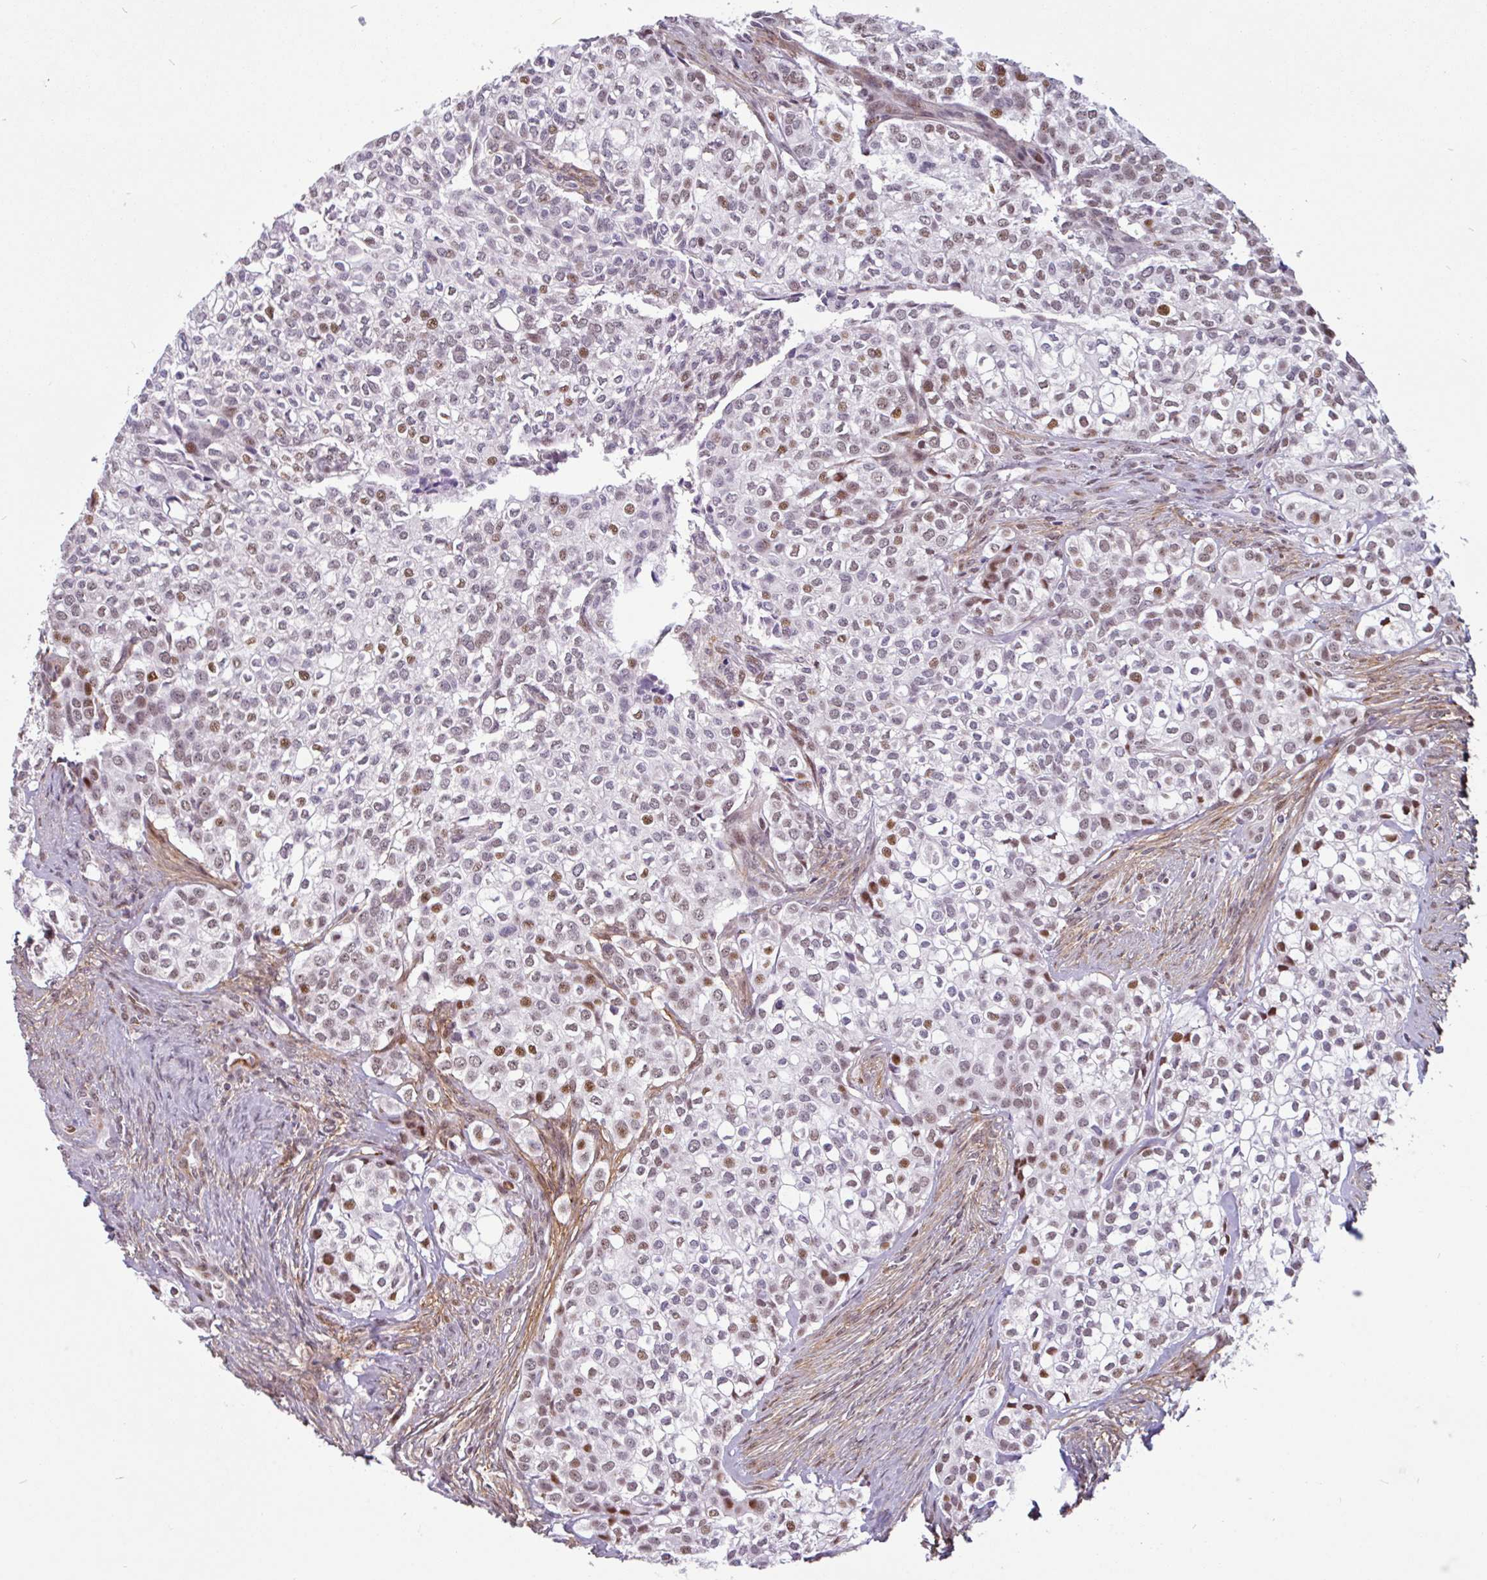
{"staining": {"intensity": "weak", "quantity": "25%-75%", "location": "nuclear"}, "tissue": "head and neck cancer", "cell_type": "Tumor cells", "image_type": "cancer", "snomed": [{"axis": "morphology", "description": "Adenocarcinoma, NOS"}, {"axis": "topography", "description": "Head-Neck"}], "caption": "This micrograph demonstrates head and neck cancer stained with immunohistochemistry (IHC) to label a protein in brown. The nuclear of tumor cells show weak positivity for the protein. Nuclei are counter-stained blue.", "gene": "TMEM119", "patient": {"sex": "male", "age": 81}}